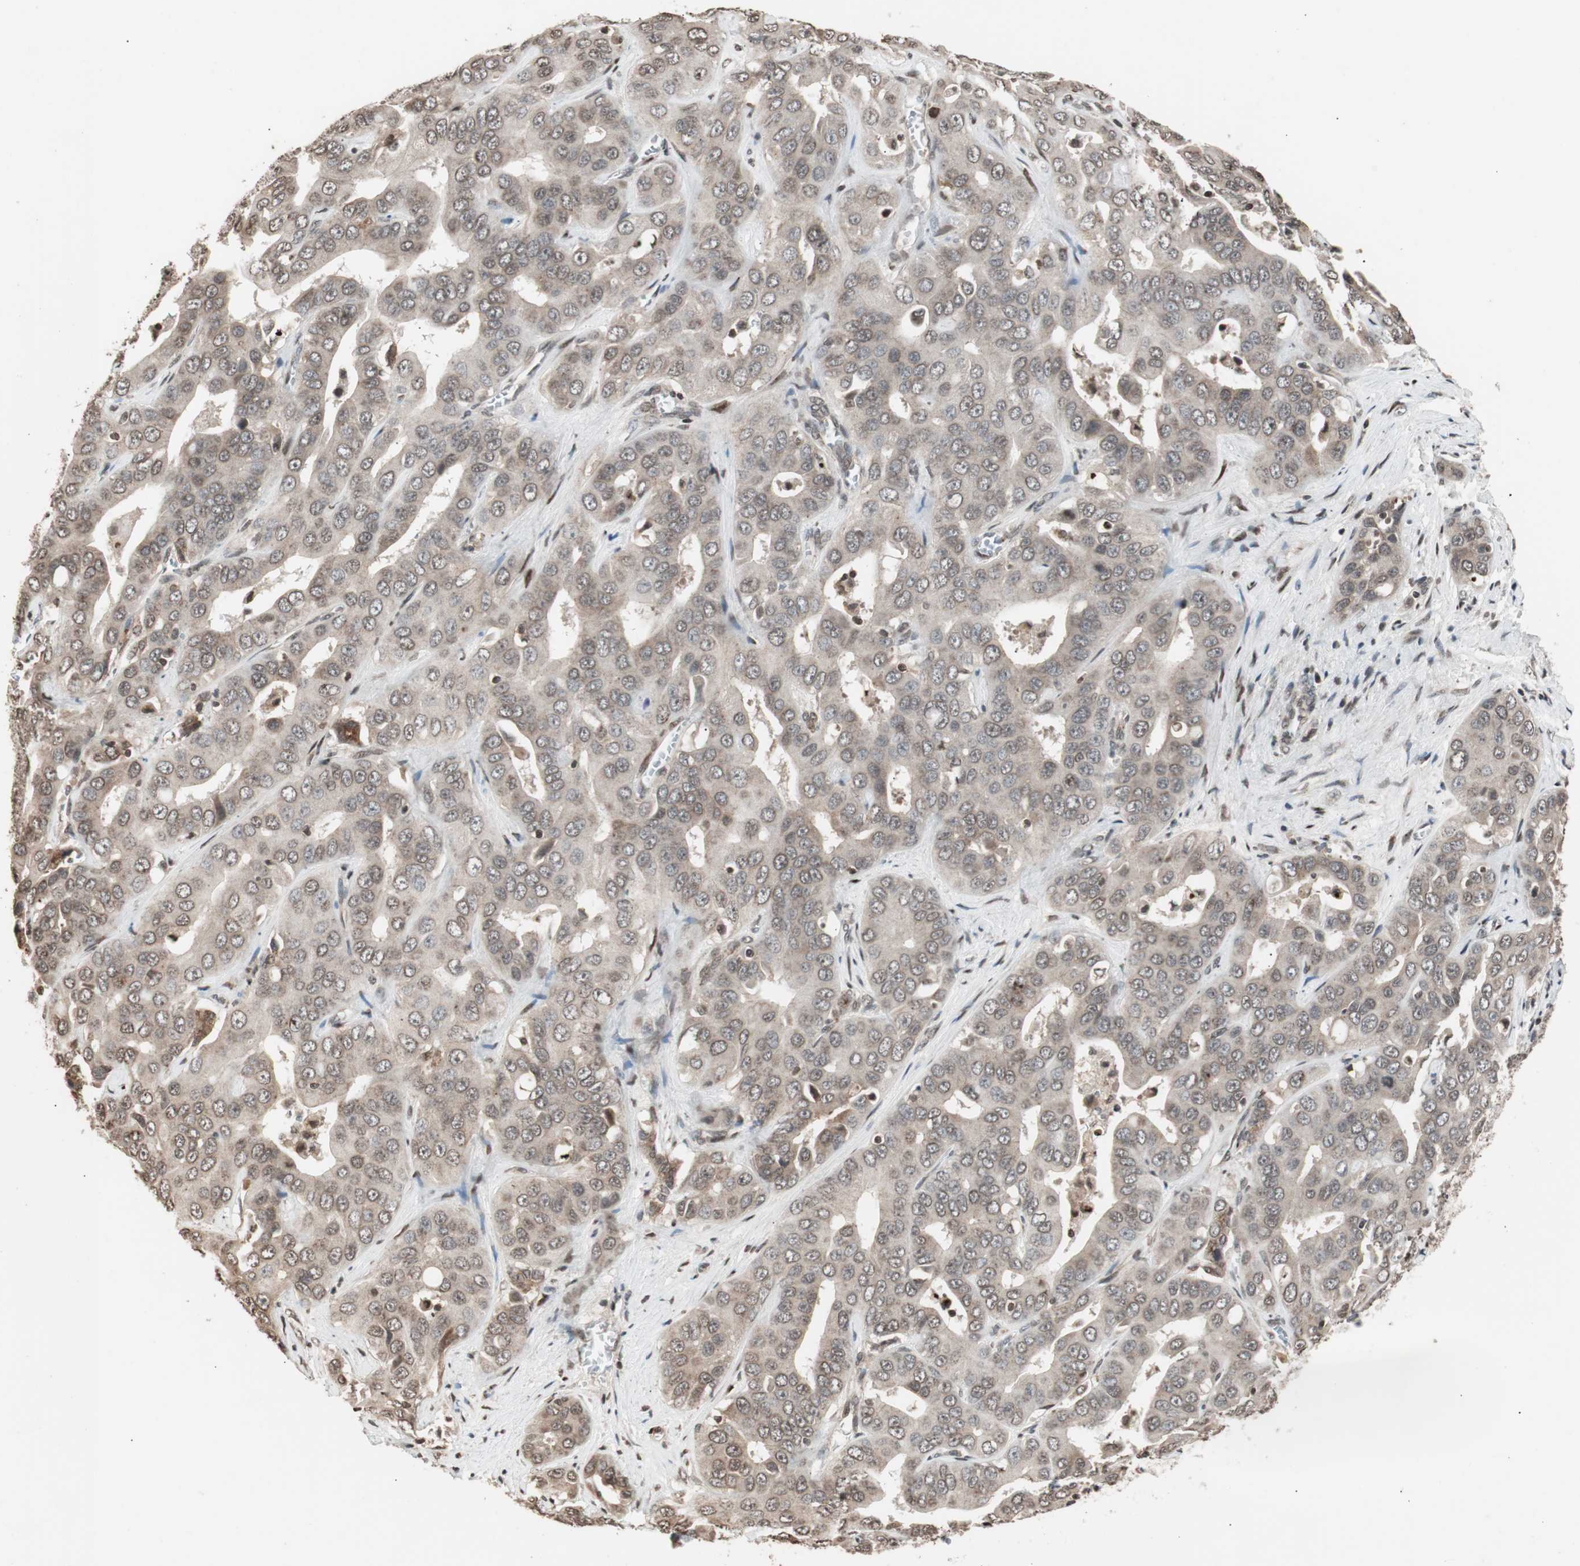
{"staining": {"intensity": "weak", "quantity": ">75%", "location": "cytoplasmic/membranous"}, "tissue": "liver cancer", "cell_type": "Tumor cells", "image_type": "cancer", "snomed": [{"axis": "morphology", "description": "Cholangiocarcinoma"}, {"axis": "topography", "description": "Liver"}], "caption": "A low amount of weak cytoplasmic/membranous staining is identified in approximately >75% of tumor cells in cholangiocarcinoma (liver) tissue.", "gene": "ZFC3H1", "patient": {"sex": "female", "age": 52}}